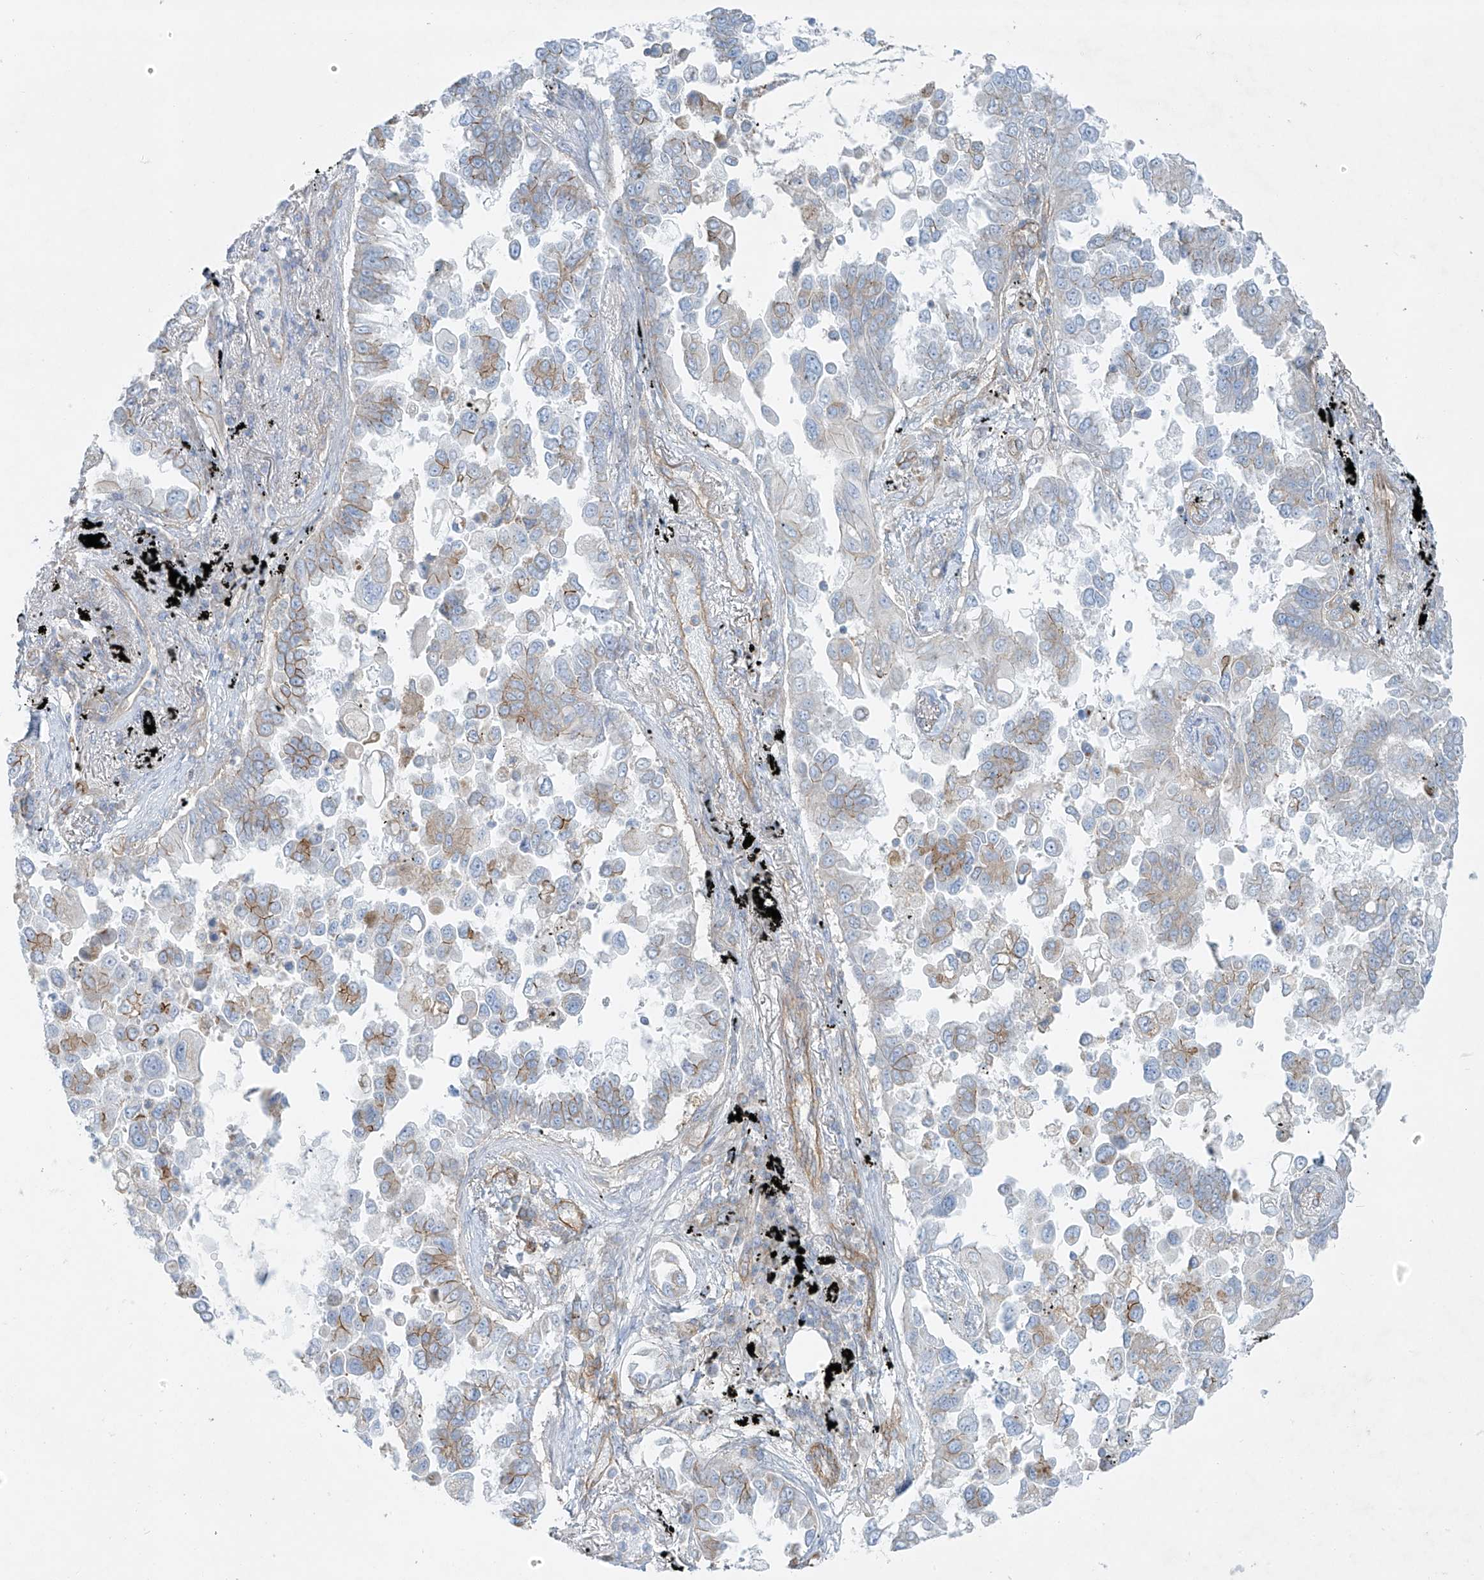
{"staining": {"intensity": "moderate", "quantity": "25%-75%", "location": "cytoplasmic/membranous"}, "tissue": "lung cancer", "cell_type": "Tumor cells", "image_type": "cancer", "snomed": [{"axis": "morphology", "description": "Adenocarcinoma, NOS"}, {"axis": "topography", "description": "Lung"}], "caption": "Adenocarcinoma (lung) stained for a protein displays moderate cytoplasmic/membranous positivity in tumor cells. (IHC, brightfield microscopy, high magnification).", "gene": "VAMP5", "patient": {"sex": "female", "age": 67}}